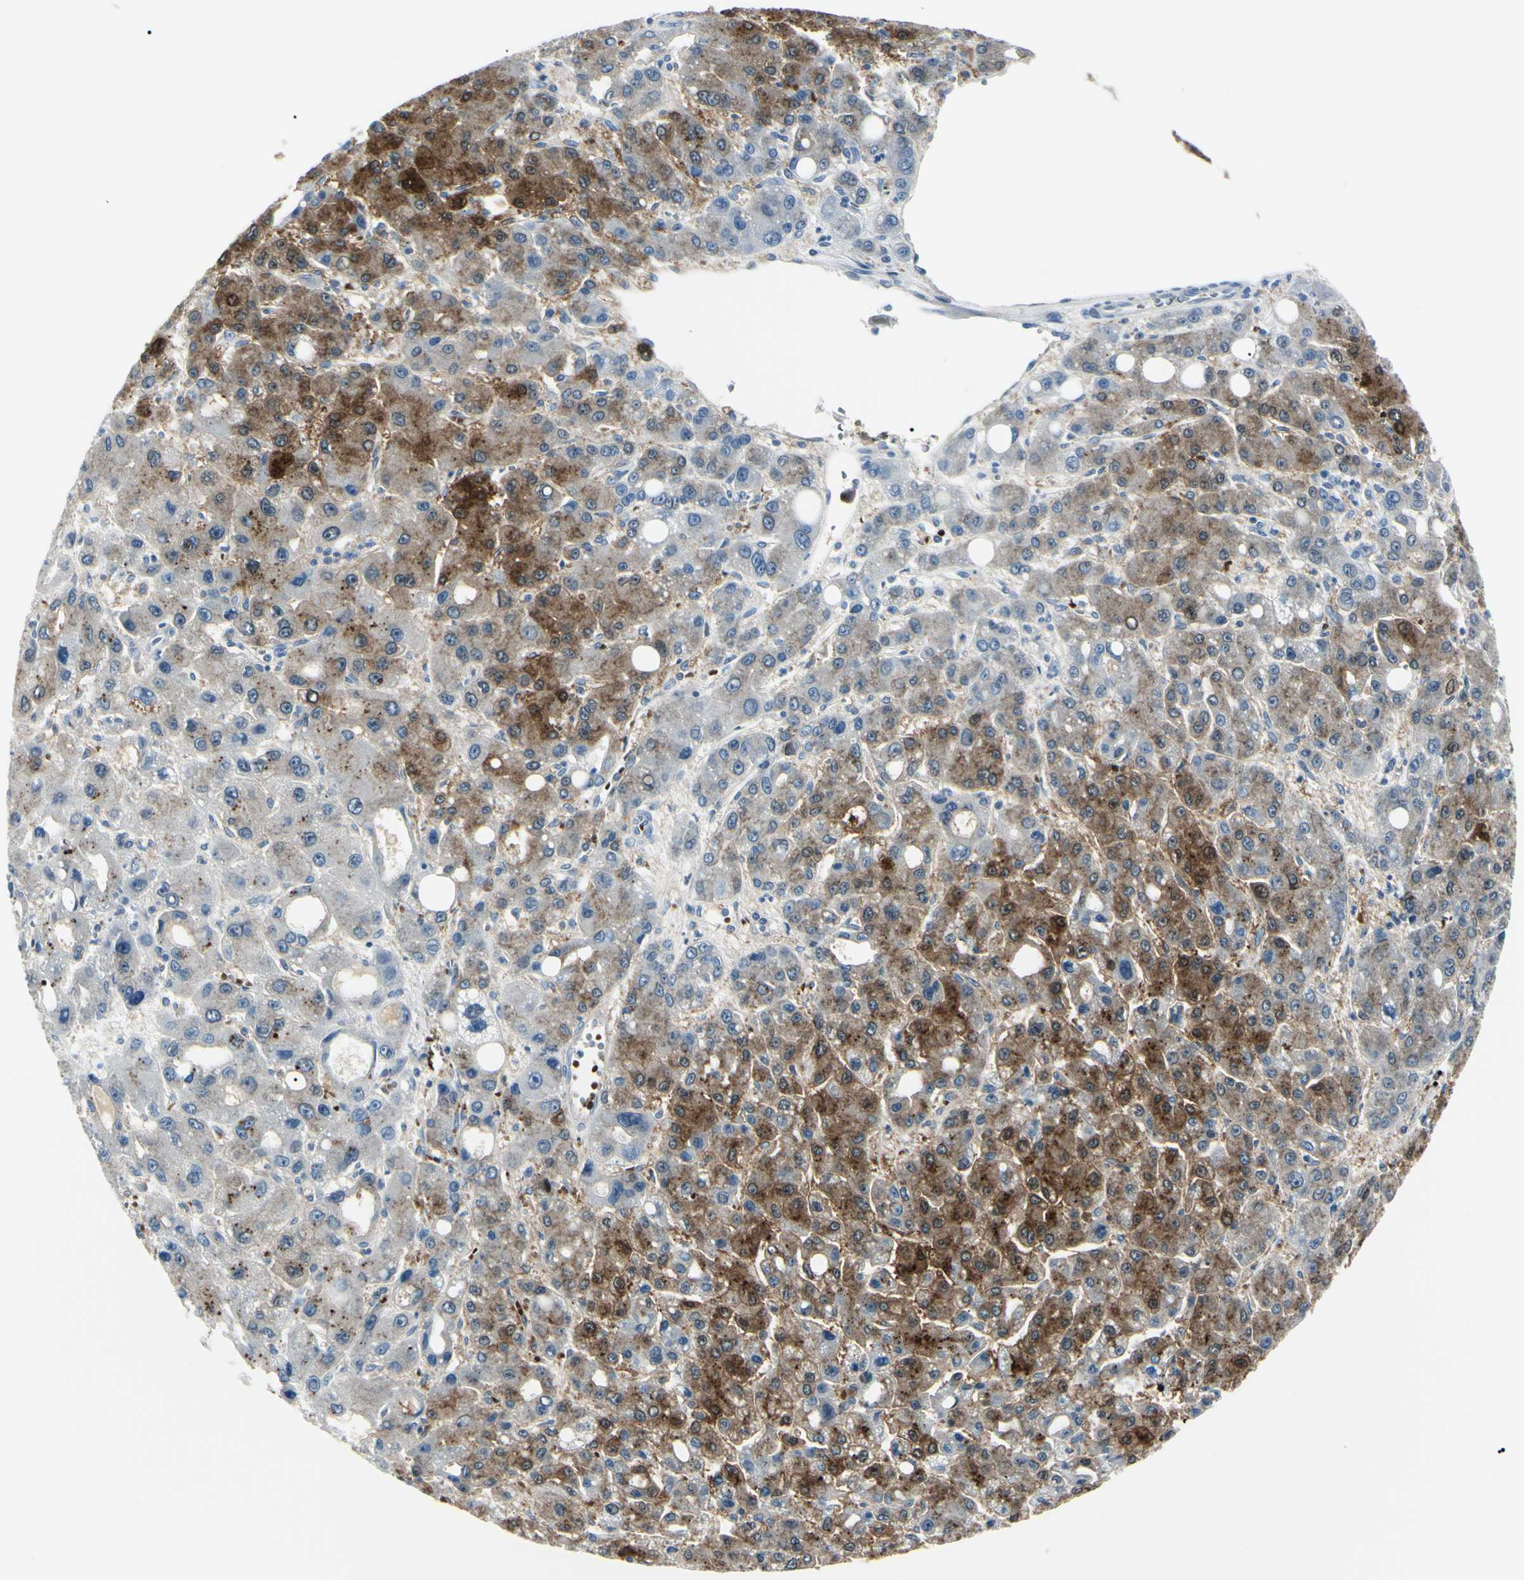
{"staining": {"intensity": "moderate", "quantity": "25%-75%", "location": "cytoplasmic/membranous"}, "tissue": "liver cancer", "cell_type": "Tumor cells", "image_type": "cancer", "snomed": [{"axis": "morphology", "description": "Carcinoma, Hepatocellular, NOS"}, {"axis": "topography", "description": "Liver"}], "caption": "Protein positivity by immunohistochemistry (IHC) shows moderate cytoplasmic/membranous expression in approximately 25%-75% of tumor cells in liver cancer (hepatocellular carcinoma).", "gene": "CA2", "patient": {"sex": "male", "age": 55}}